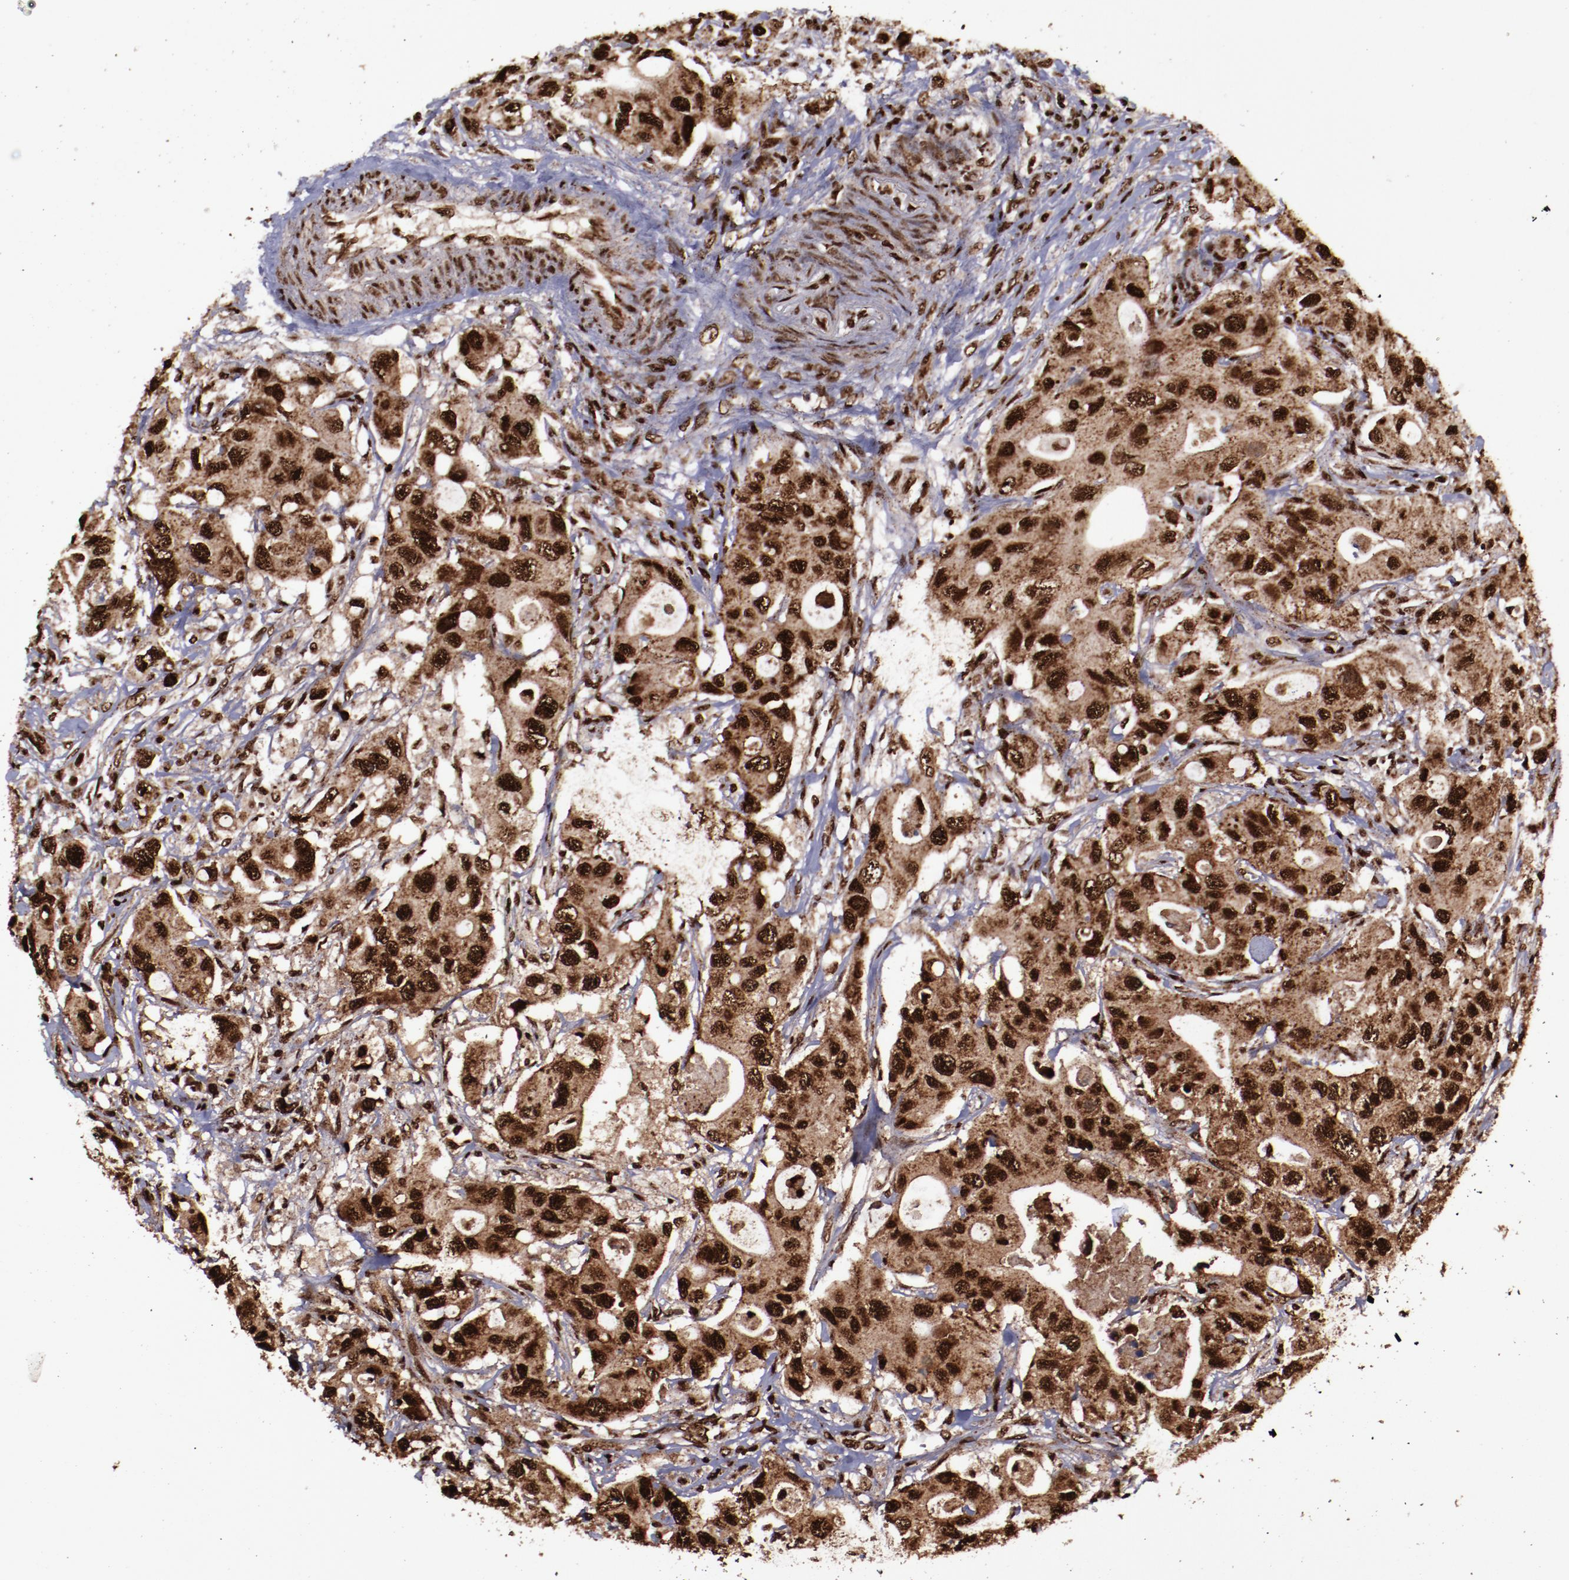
{"staining": {"intensity": "strong", "quantity": ">75%", "location": "cytoplasmic/membranous,nuclear"}, "tissue": "colorectal cancer", "cell_type": "Tumor cells", "image_type": "cancer", "snomed": [{"axis": "morphology", "description": "Adenocarcinoma, NOS"}, {"axis": "topography", "description": "Colon"}], "caption": "Immunohistochemistry (DAB (3,3'-diaminobenzidine)) staining of human colorectal cancer reveals strong cytoplasmic/membranous and nuclear protein positivity in about >75% of tumor cells. The staining was performed using DAB (3,3'-diaminobenzidine), with brown indicating positive protein expression. Nuclei are stained blue with hematoxylin.", "gene": "SNW1", "patient": {"sex": "female", "age": 46}}